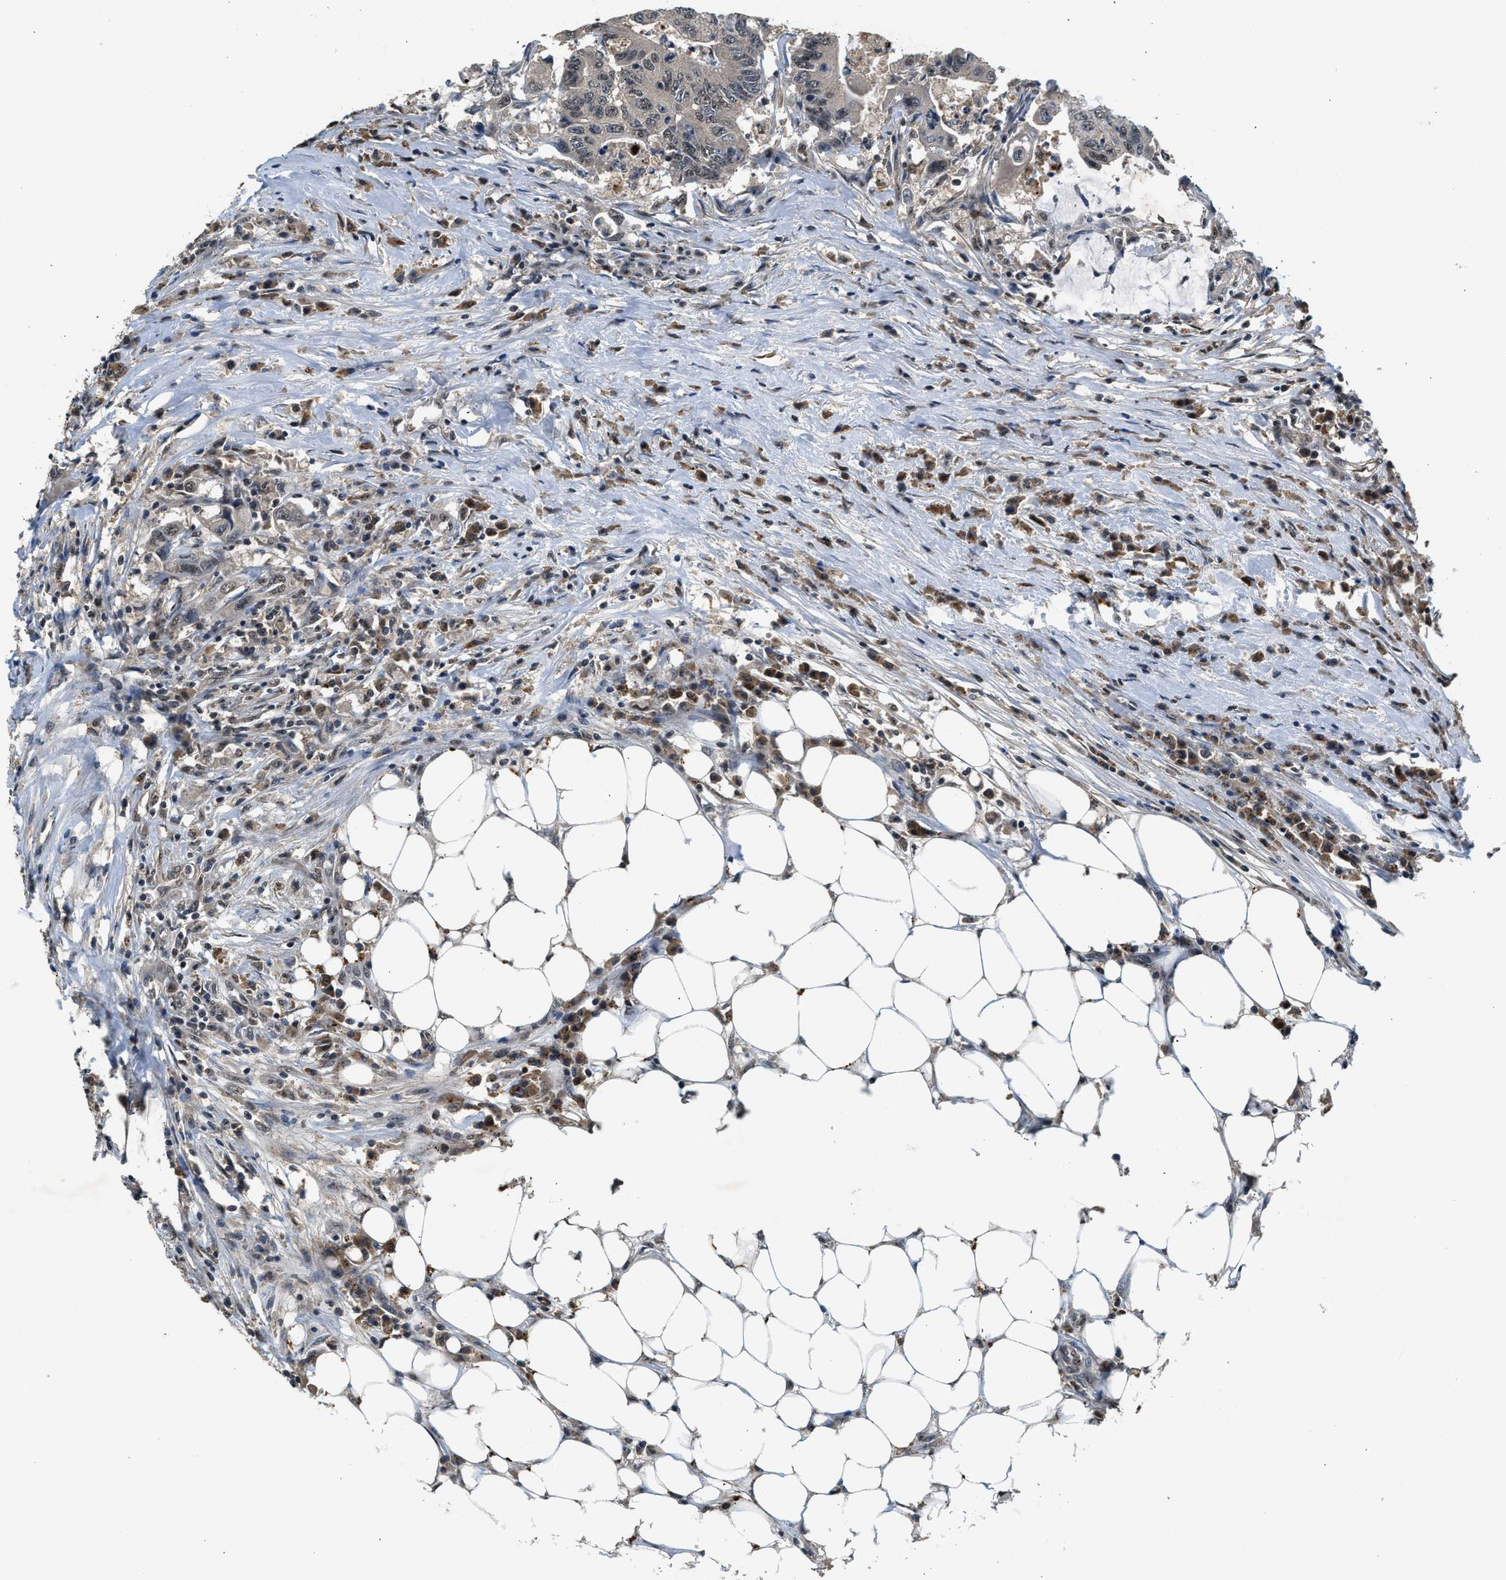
{"staining": {"intensity": "moderate", "quantity": "<25%", "location": "nuclear"}, "tissue": "colorectal cancer", "cell_type": "Tumor cells", "image_type": "cancer", "snomed": [{"axis": "morphology", "description": "Adenocarcinoma, NOS"}, {"axis": "topography", "description": "Colon"}], "caption": "IHC staining of adenocarcinoma (colorectal), which exhibits low levels of moderate nuclear expression in approximately <25% of tumor cells indicating moderate nuclear protein staining. The staining was performed using DAB (3,3'-diaminobenzidine) (brown) for protein detection and nuclei were counterstained in hematoxylin (blue).", "gene": "SLC15A4", "patient": {"sex": "male", "age": 71}}